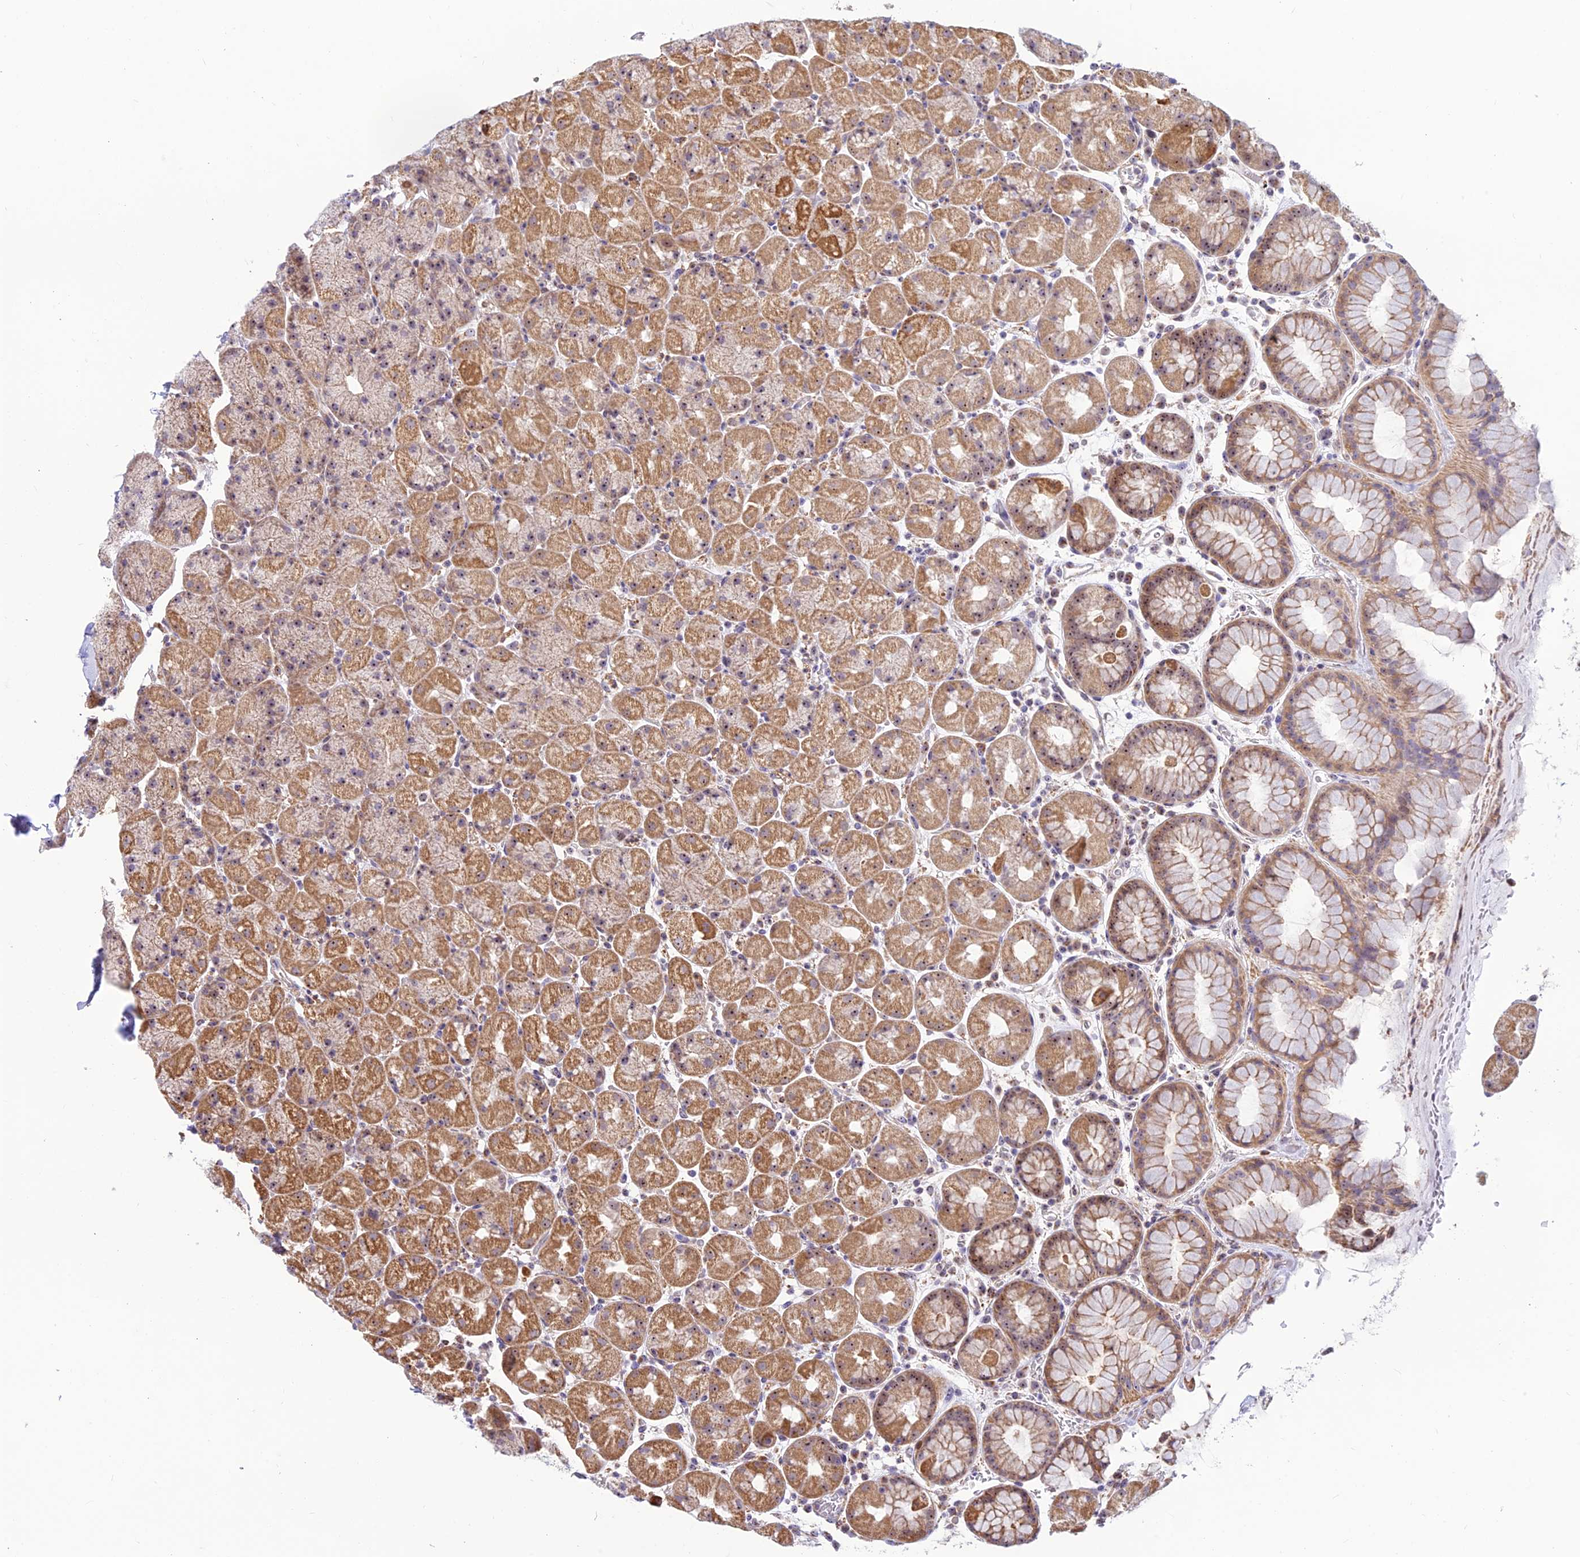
{"staining": {"intensity": "moderate", "quantity": ">75%", "location": "cytoplasmic/membranous,nuclear"}, "tissue": "stomach", "cell_type": "Glandular cells", "image_type": "normal", "snomed": [{"axis": "morphology", "description": "Normal tissue, NOS"}, {"axis": "topography", "description": "Stomach, upper"}, {"axis": "topography", "description": "Stomach, lower"}], "caption": "Stomach stained for a protein (brown) demonstrates moderate cytoplasmic/membranous,nuclear positive staining in approximately >75% of glandular cells.", "gene": "POLR1G", "patient": {"sex": "male", "age": 67}}